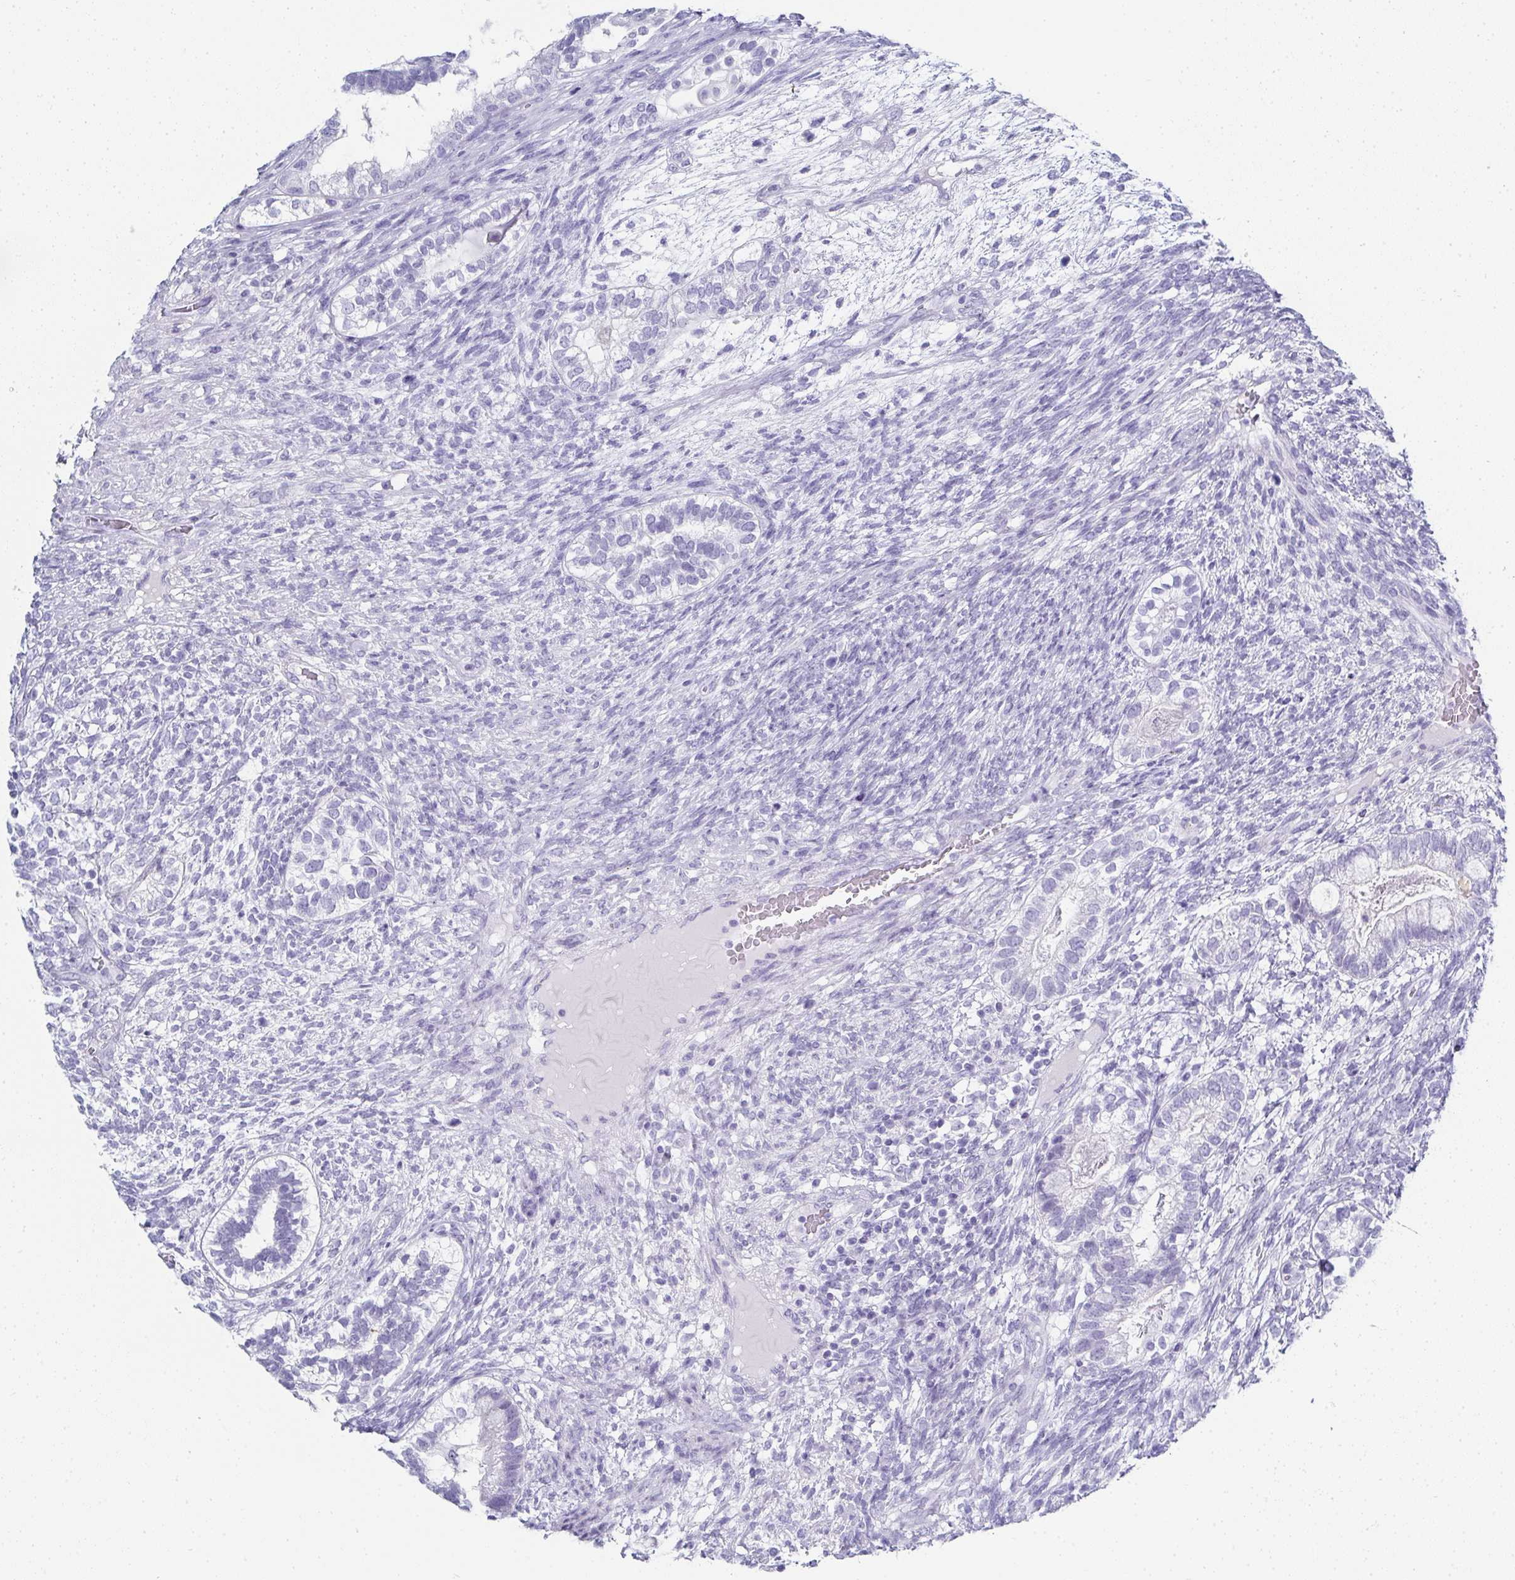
{"staining": {"intensity": "negative", "quantity": "none", "location": "none"}, "tissue": "testis cancer", "cell_type": "Tumor cells", "image_type": "cancer", "snomed": [{"axis": "morphology", "description": "Seminoma, NOS"}, {"axis": "morphology", "description": "Carcinoma, Embryonal, NOS"}, {"axis": "topography", "description": "Testis"}], "caption": "The photomicrograph displays no staining of tumor cells in testis cancer.", "gene": "SYCP1", "patient": {"sex": "male", "age": 41}}